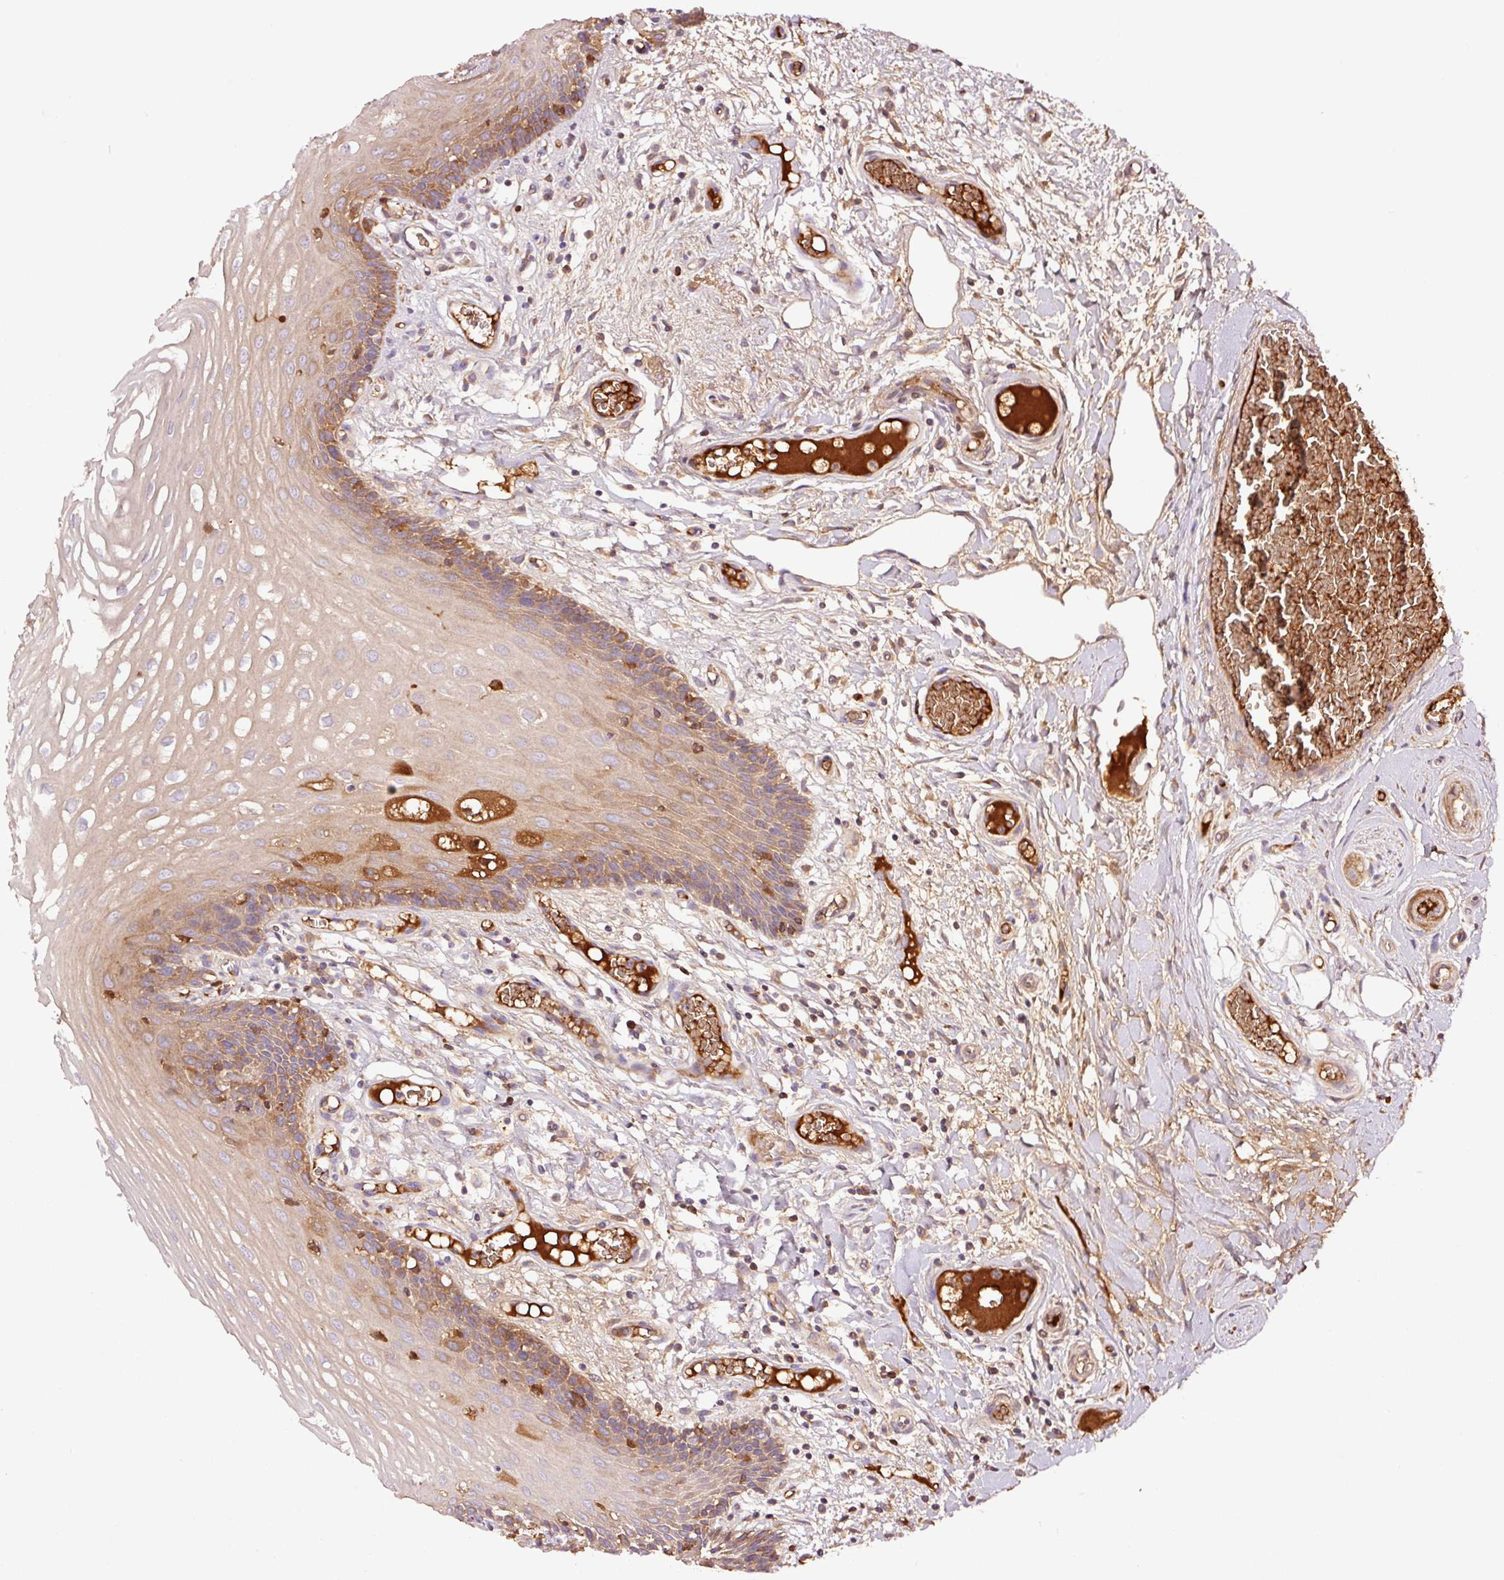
{"staining": {"intensity": "moderate", "quantity": "25%-75%", "location": "cytoplasmic/membranous"}, "tissue": "oral mucosa", "cell_type": "Squamous epithelial cells", "image_type": "normal", "snomed": [{"axis": "morphology", "description": "Normal tissue, NOS"}, {"axis": "topography", "description": "Oral tissue"}, {"axis": "topography", "description": "Tounge, NOS"}], "caption": "Oral mucosa was stained to show a protein in brown. There is medium levels of moderate cytoplasmic/membranous staining in approximately 25%-75% of squamous epithelial cells. Nuclei are stained in blue.", "gene": "PGLYRP2", "patient": {"sex": "female", "age": 60}}